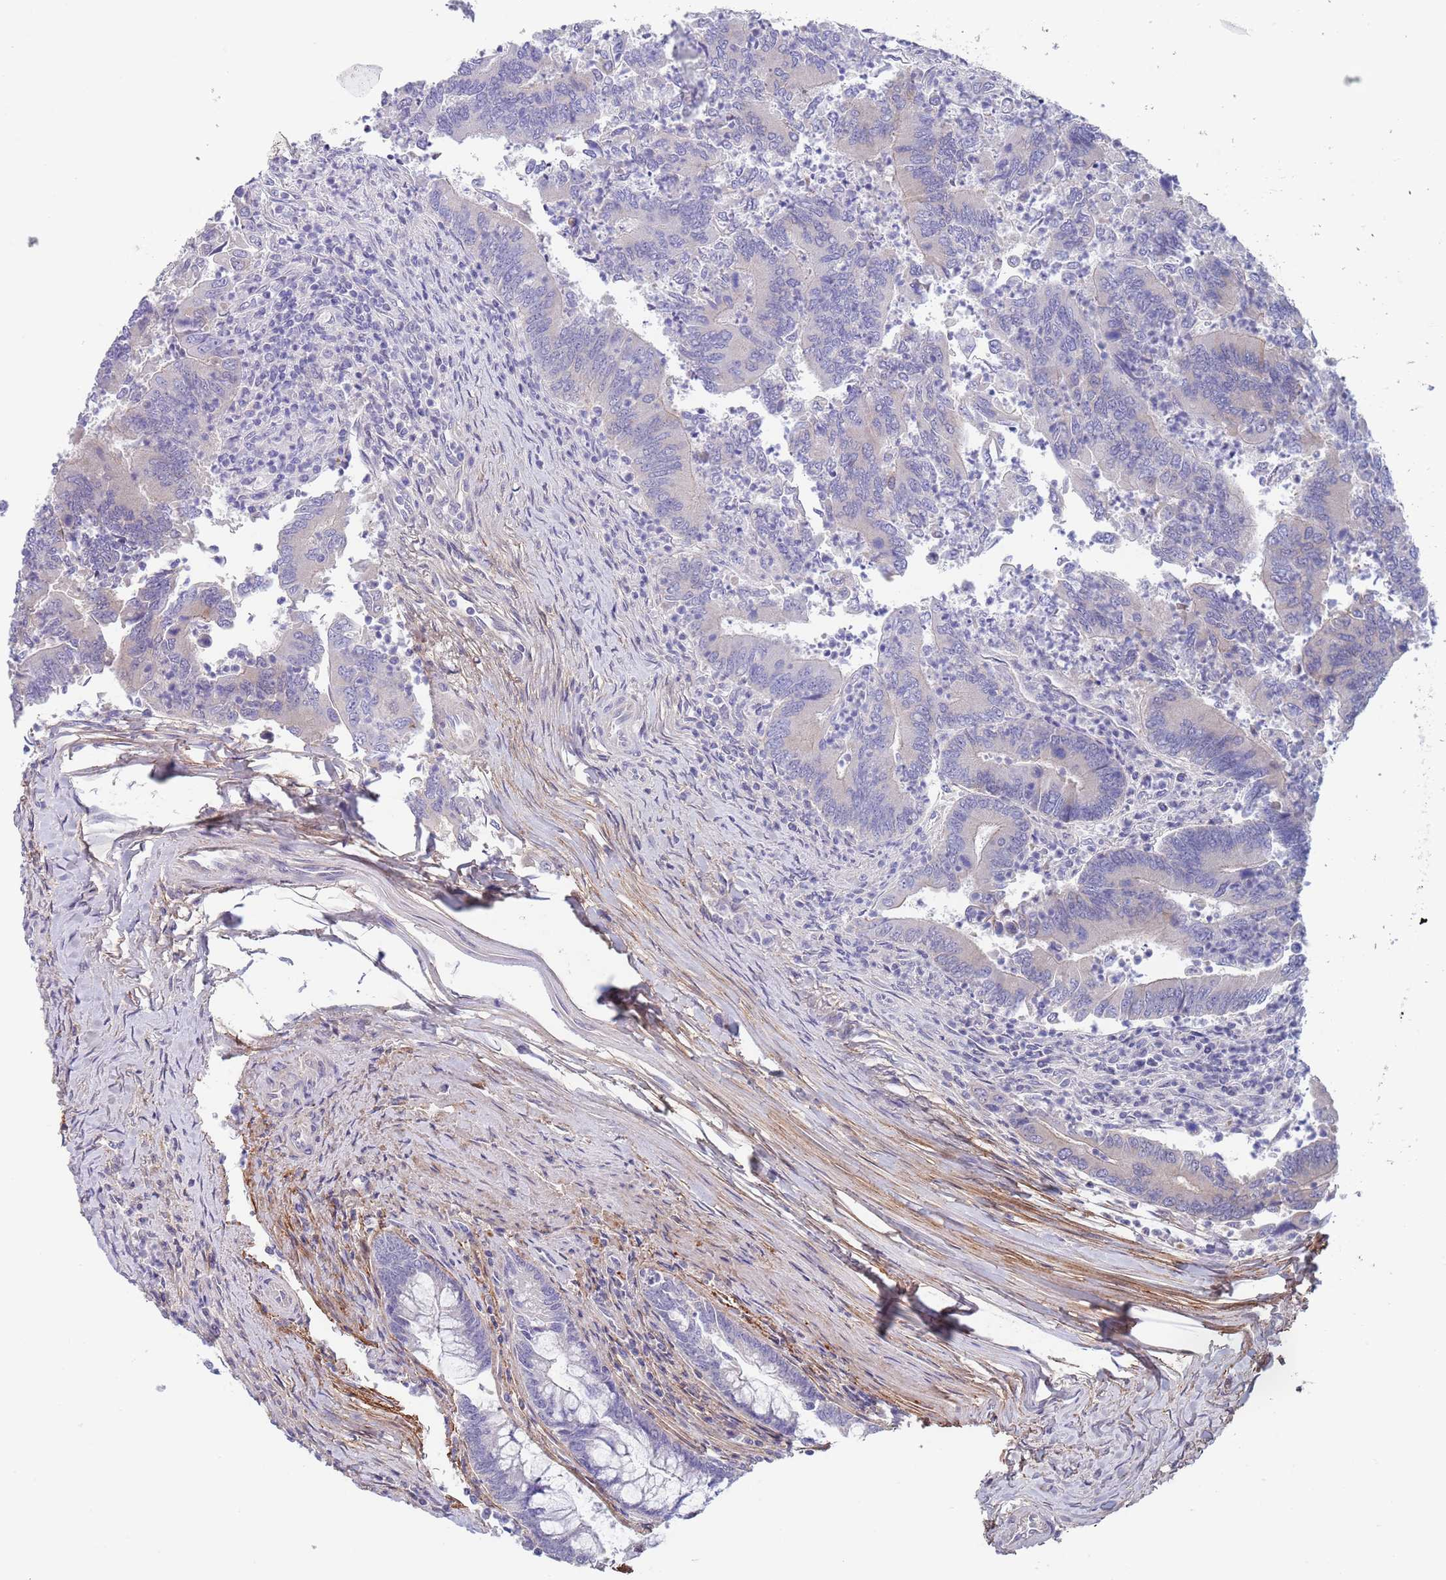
{"staining": {"intensity": "negative", "quantity": "none", "location": "none"}, "tissue": "colorectal cancer", "cell_type": "Tumor cells", "image_type": "cancer", "snomed": [{"axis": "morphology", "description": "Adenocarcinoma, NOS"}, {"axis": "topography", "description": "Colon"}], "caption": "Tumor cells show no significant protein positivity in colorectal adenocarcinoma.", "gene": "RNF169", "patient": {"sex": "female", "age": 67}}